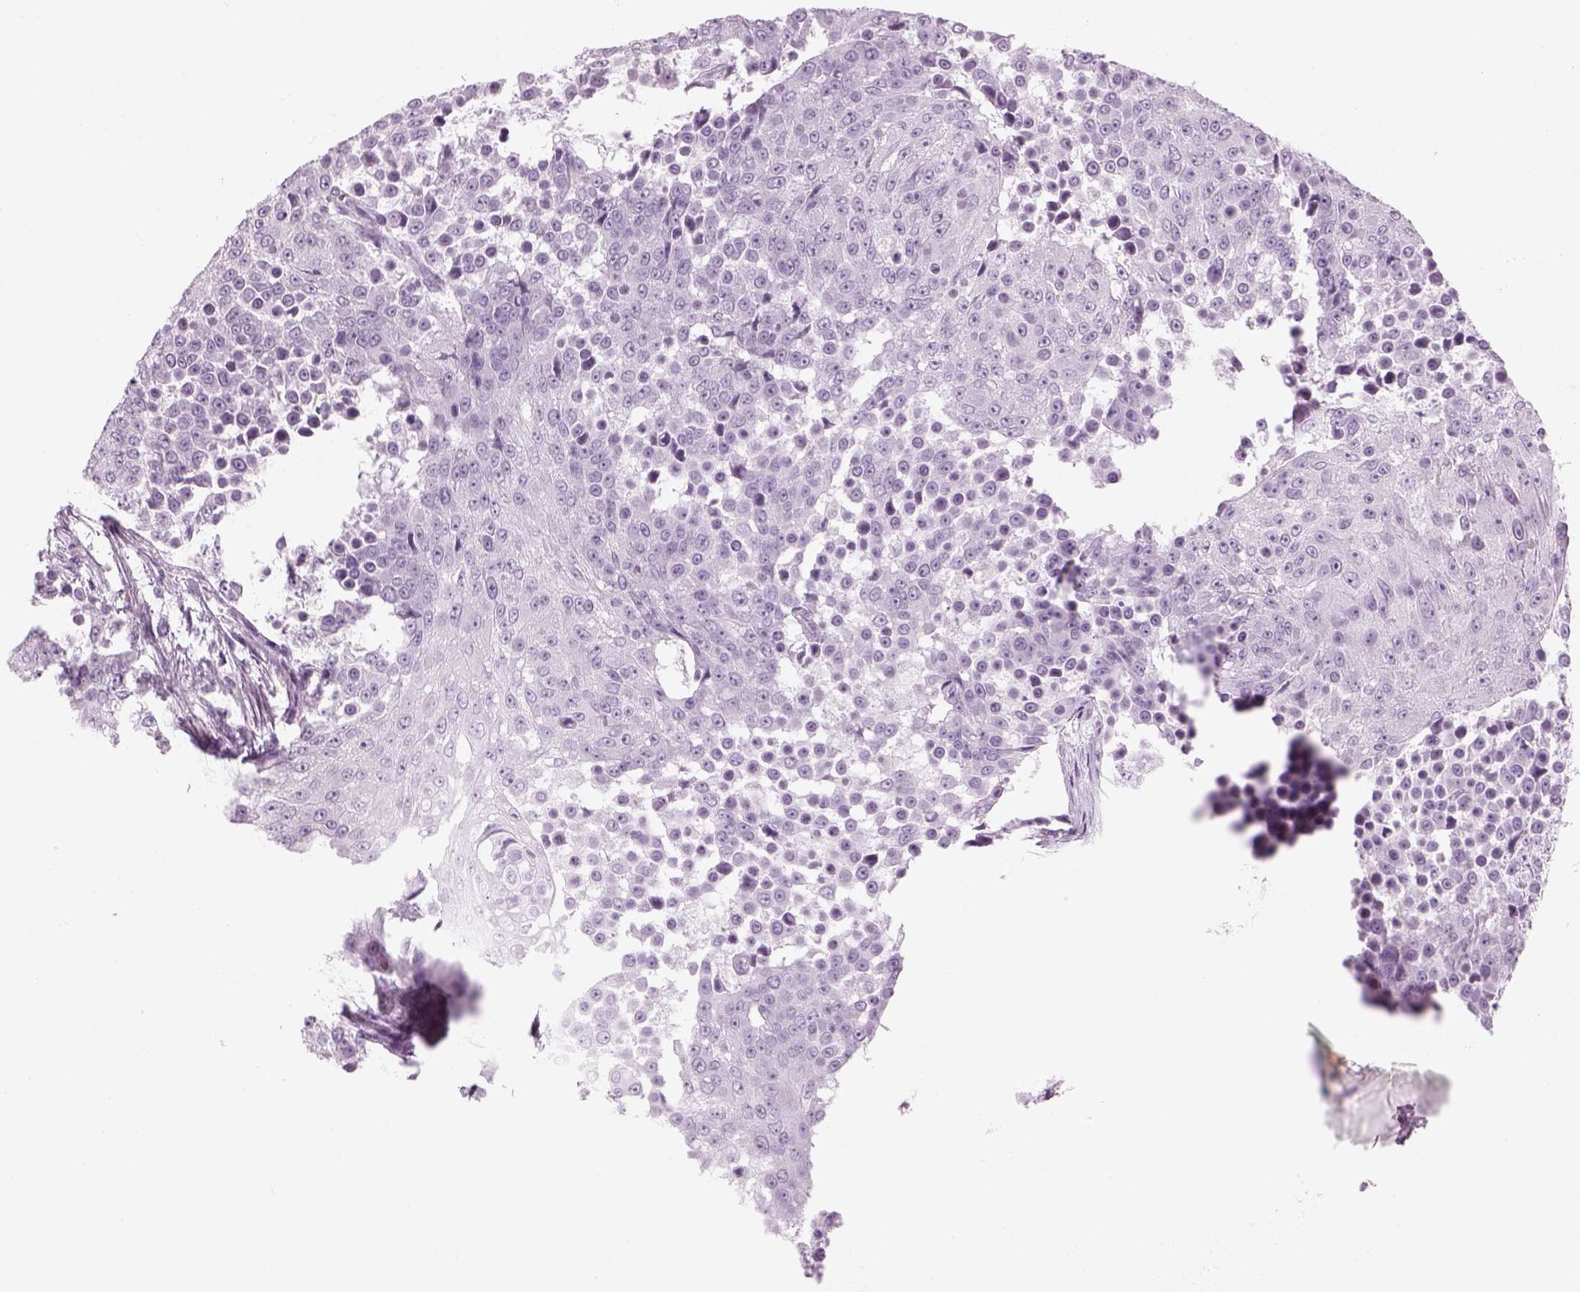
{"staining": {"intensity": "negative", "quantity": "none", "location": "none"}, "tissue": "urothelial cancer", "cell_type": "Tumor cells", "image_type": "cancer", "snomed": [{"axis": "morphology", "description": "Urothelial carcinoma, High grade"}, {"axis": "topography", "description": "Urinary bladder"}], "caption": "Tumor cells show no significant protein positivity in high-grade urothelial carcinoma.", "gene": "GAS2L2", "patient": {"sex": "female", "age": 63}}